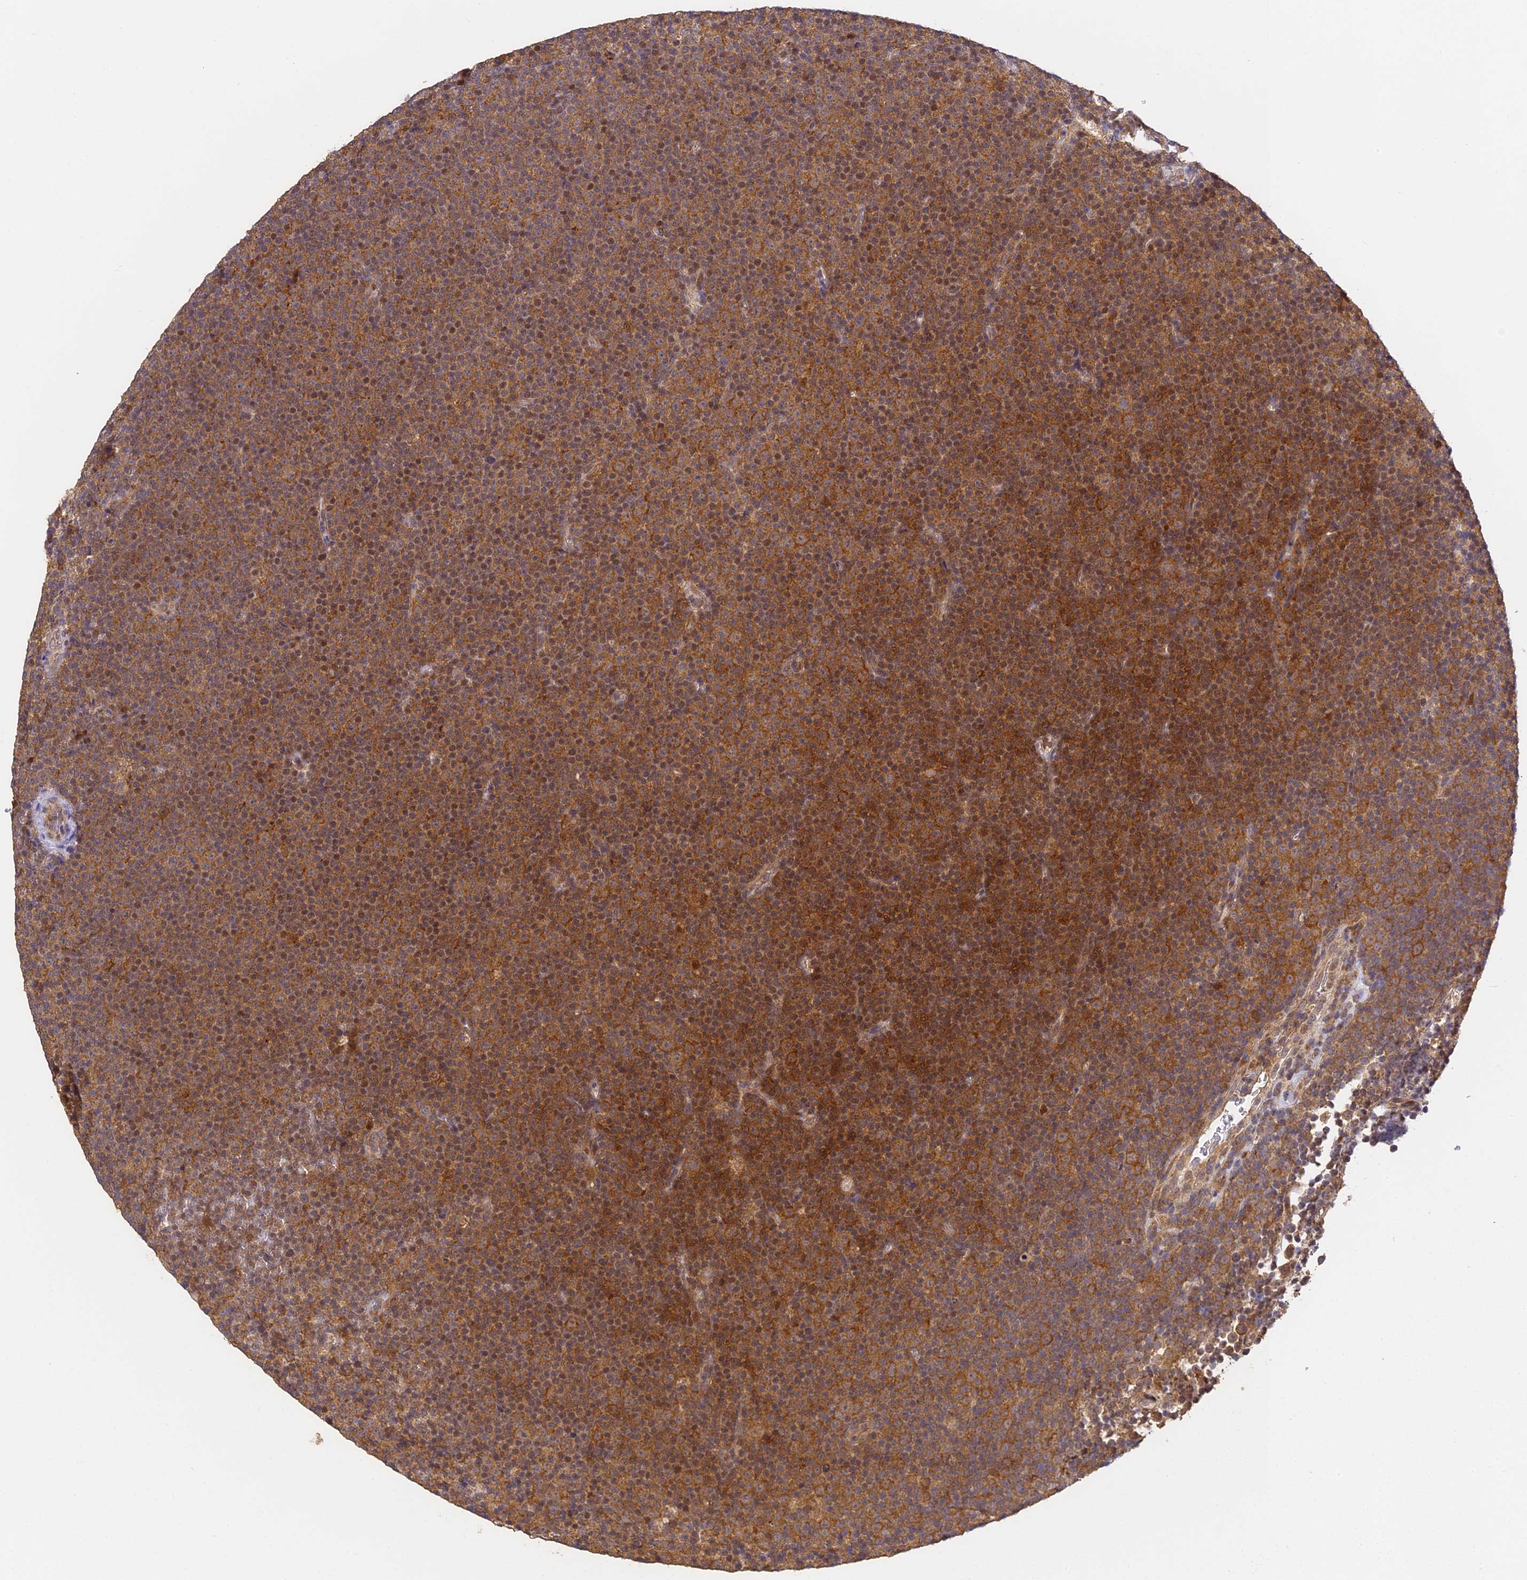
{"staining": {"intensity": "weak", "quantity": ">75%", "location": "cytoplasmic/membranous"}, "tissue": "lymphoma", "cell_type": "Tumor cells", "image_type": "cancer", "snomed": [{"axis": "morphology", "description": "Malignant lymphoma, non-Hodgkin's type, Low grade"}, {"axis": "topography", "description": "Lymph node"}], "caption": "High-magnification brightfield microscopy of lymphoma stained with DAB (3,3'-diaminobenzidine) (brown) and counterstained with hematoxylin (blue). tumor cells exhibit weak cytoplasmic/membranous expression is appreciated in about>75% of cells. (DAB IHC with brightfield microscopy, high magnification).", "gene": "ZNF443", "patient": {"sex": "female", "age": 67}}